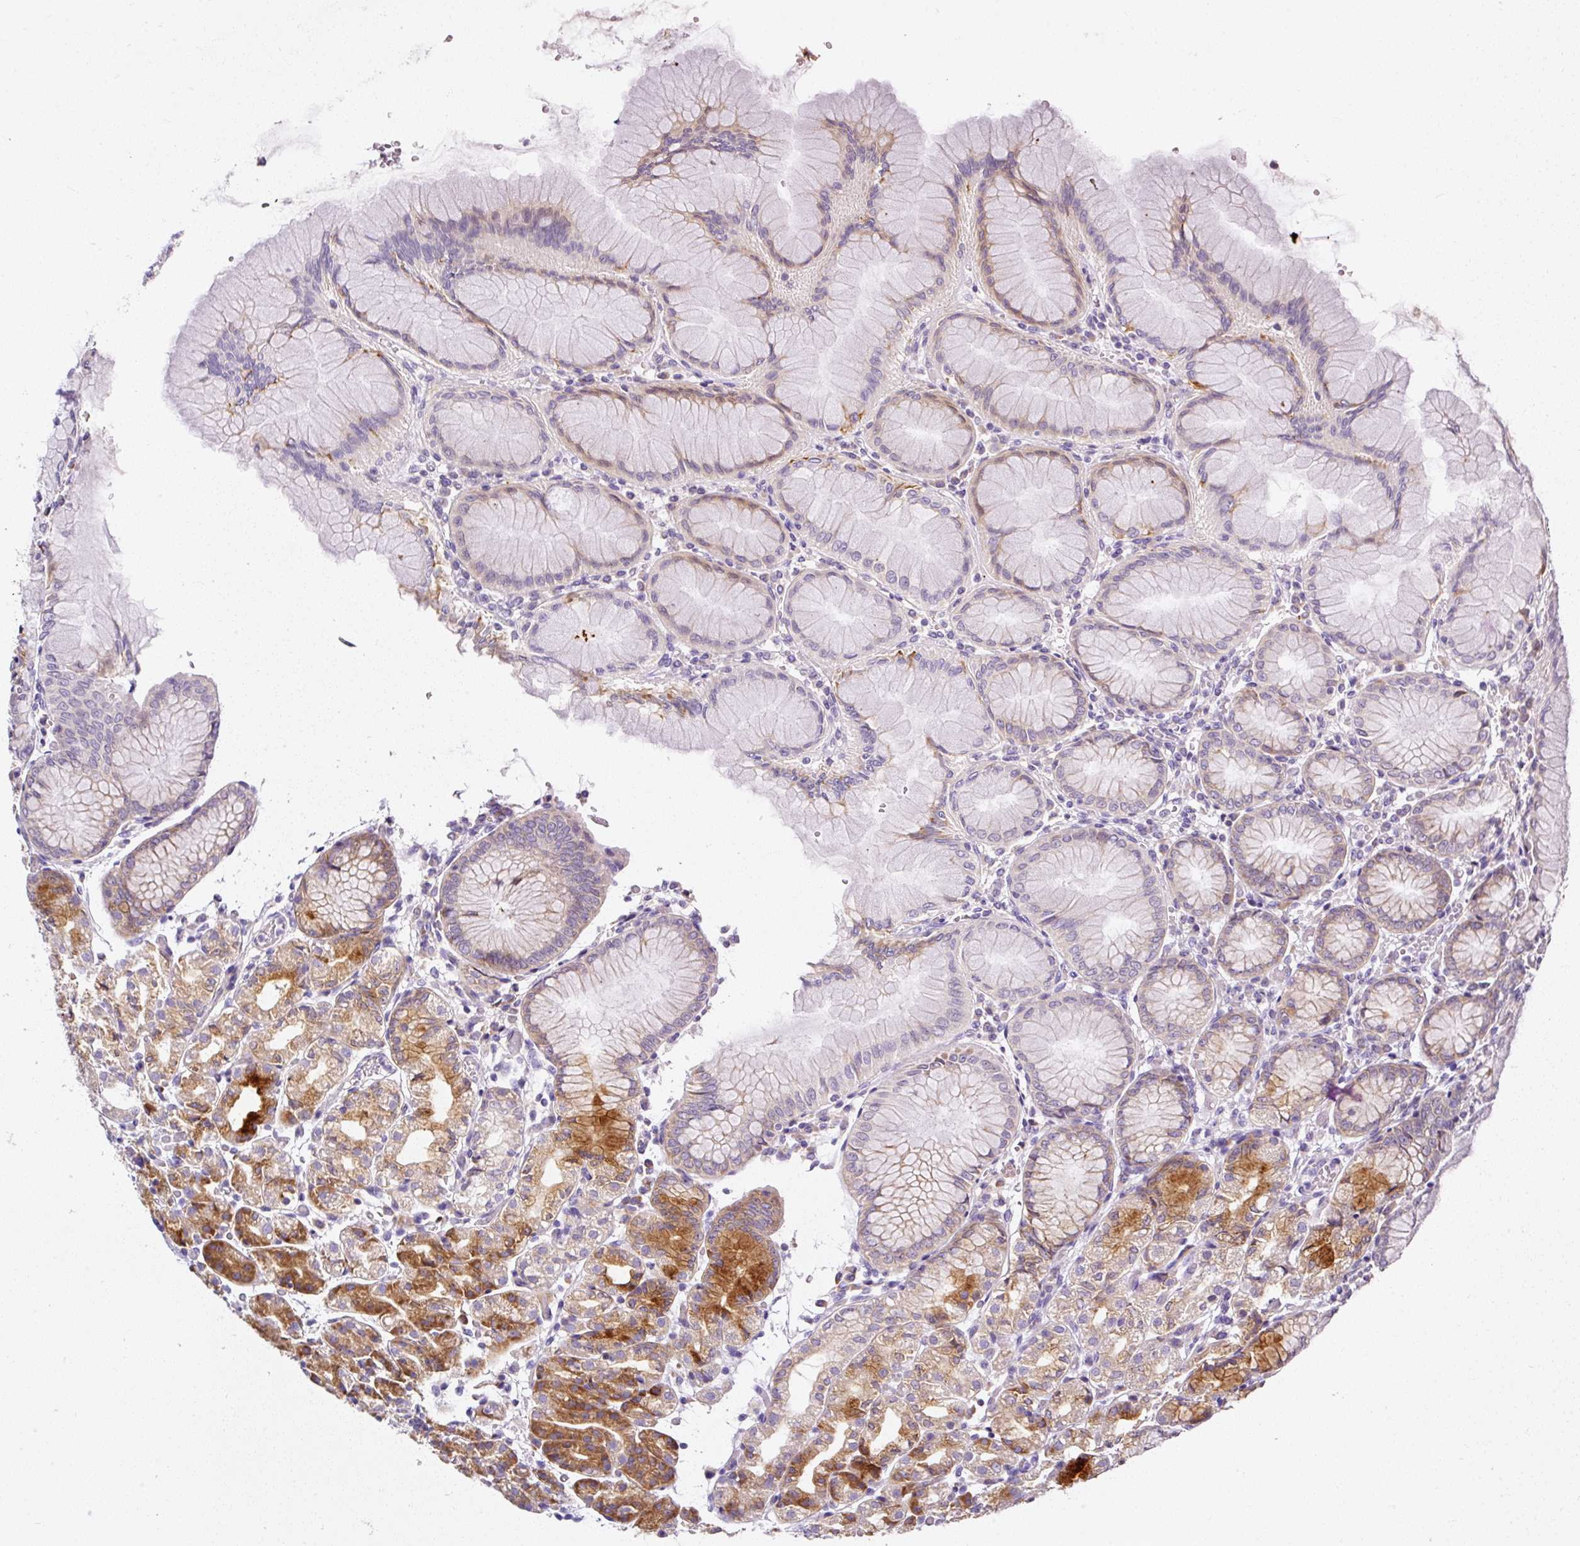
{"staining": {"intensity": "strong", "quantity": "25%-75%", "location": "cytoplasmic/membranous"}, "tissue": "stomach", "cell_type": "Glandular cells", "image_type": "normal", "snomed": [{"axis": "morphology", "description": "Normal tissue, NOS"}, {"axis": "topography", "description": "Stomach"}], "caption": "Immunohistochemistry (DAB (3,3'-diaminobenzidine)) staining of unremarkable stomach displays strong cytoplasmic/membranous protein expression in approximately 25%-75% of glandular cells. (Brightfield microscopy of DAB IHC at high magnification).", "gene": "RPL10A", "patient": {"sex": "female", "age": 57}}